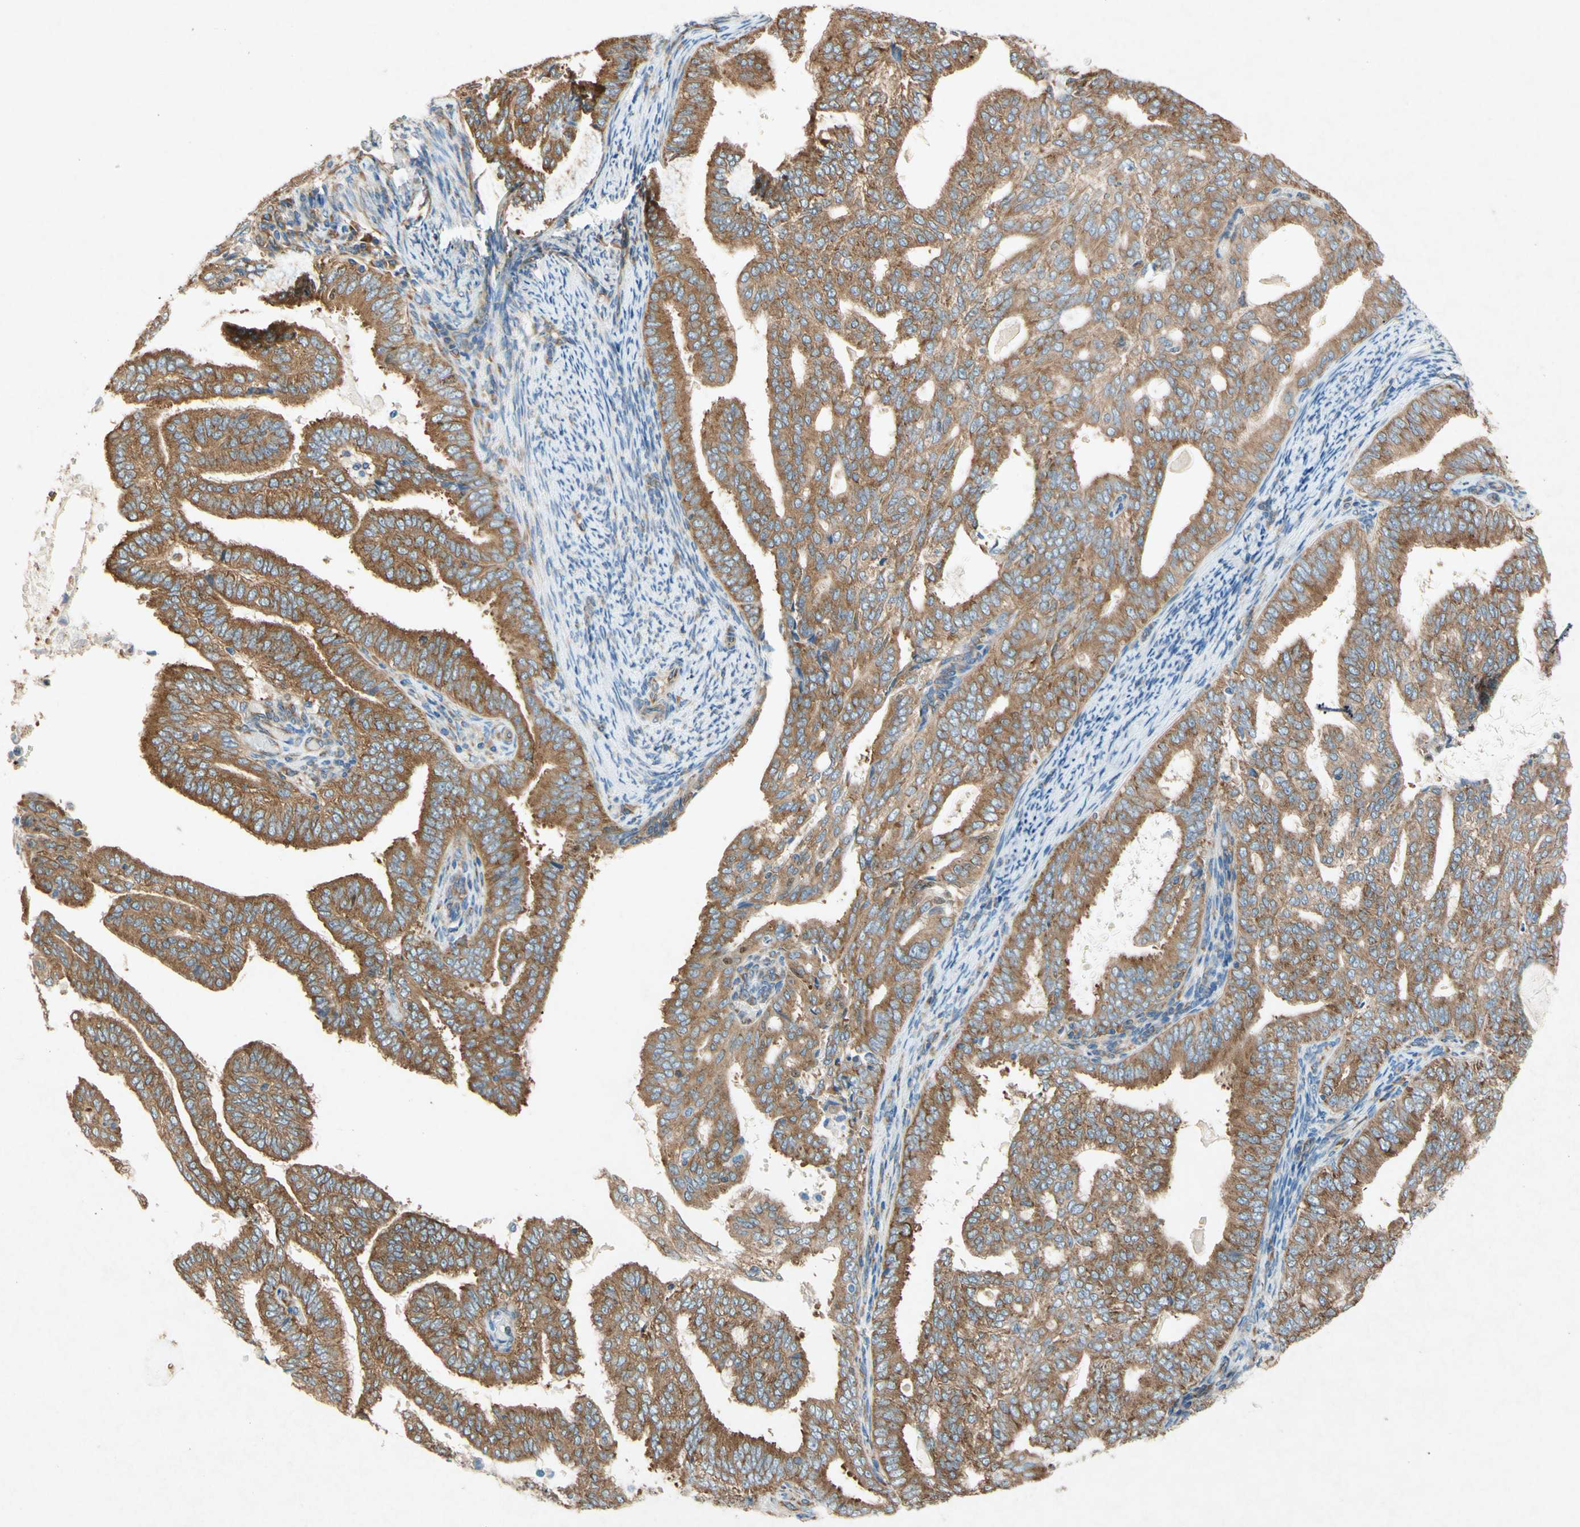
{"staining": {"intensity": "moderate", "quantity": ">75%", "location": "cytoplasmic/membranous"}, "tissue": "endometrial cancer", "cell_type": "Tumor cells", "image_type": "cancer", "snomed": [{"axis": "morphology", "description": "Adenocarcinoma, NOS"}, {"axis": "topography", "description": "Endometrium"}], "caption": "The image reveals immunohistochemical staining of endometrial cancer (adenocarcinoma). There is moderate cytoplasmic/membranous positivity is appreciated in approximately >75% of tumor cells.", "gene": "PABPC1", "patient": {"sex": "female", "age": 58}}